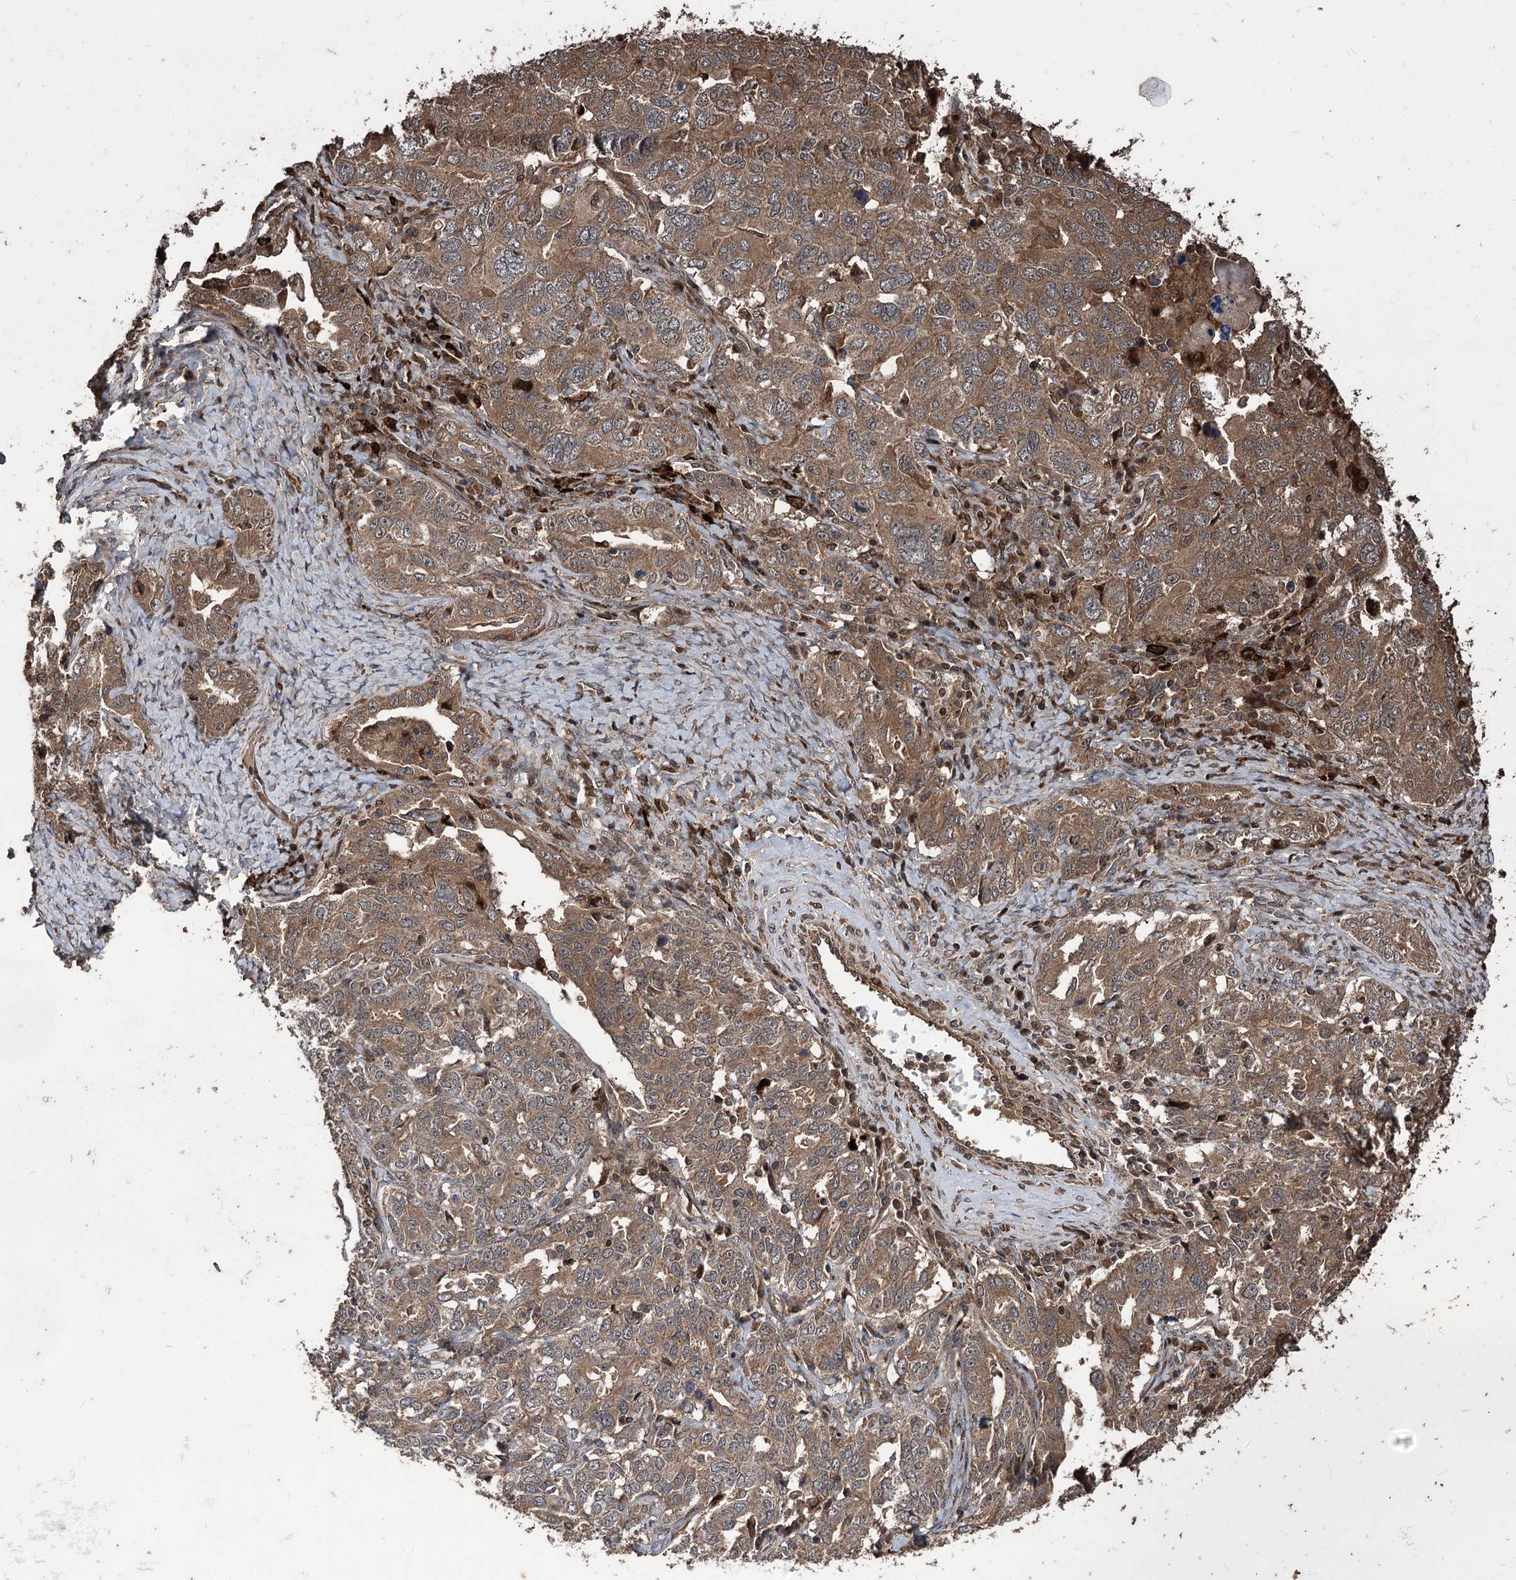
{"staining": {"intensity": "moderate", "quantity": ">75%", "location": "cytoplasmic/membranous"}, "tissue": "ovarian cancer", "cell_type": "Tumor cells", "image_type": "cancer", "snomed": [{"axis": "morphology", "description": "Carcinoma, endometroid"}, {"axis": "topography", "description": "Ovary"}], "caption": "Immunohistochemistry (IHC) histopathology image of neoplastic tissue: endometroid carcinoma (ovarian) stained using immunohistochemistry (IHC) demonstrates medium levels of moderate protein expression localized specifically in the cytoplasmic/membranous of tumor cells, appearing as a cytoplasmic/membranous brown color.", "gene": "RASSF3", "patient": {"sex": "female", "age": 62}}